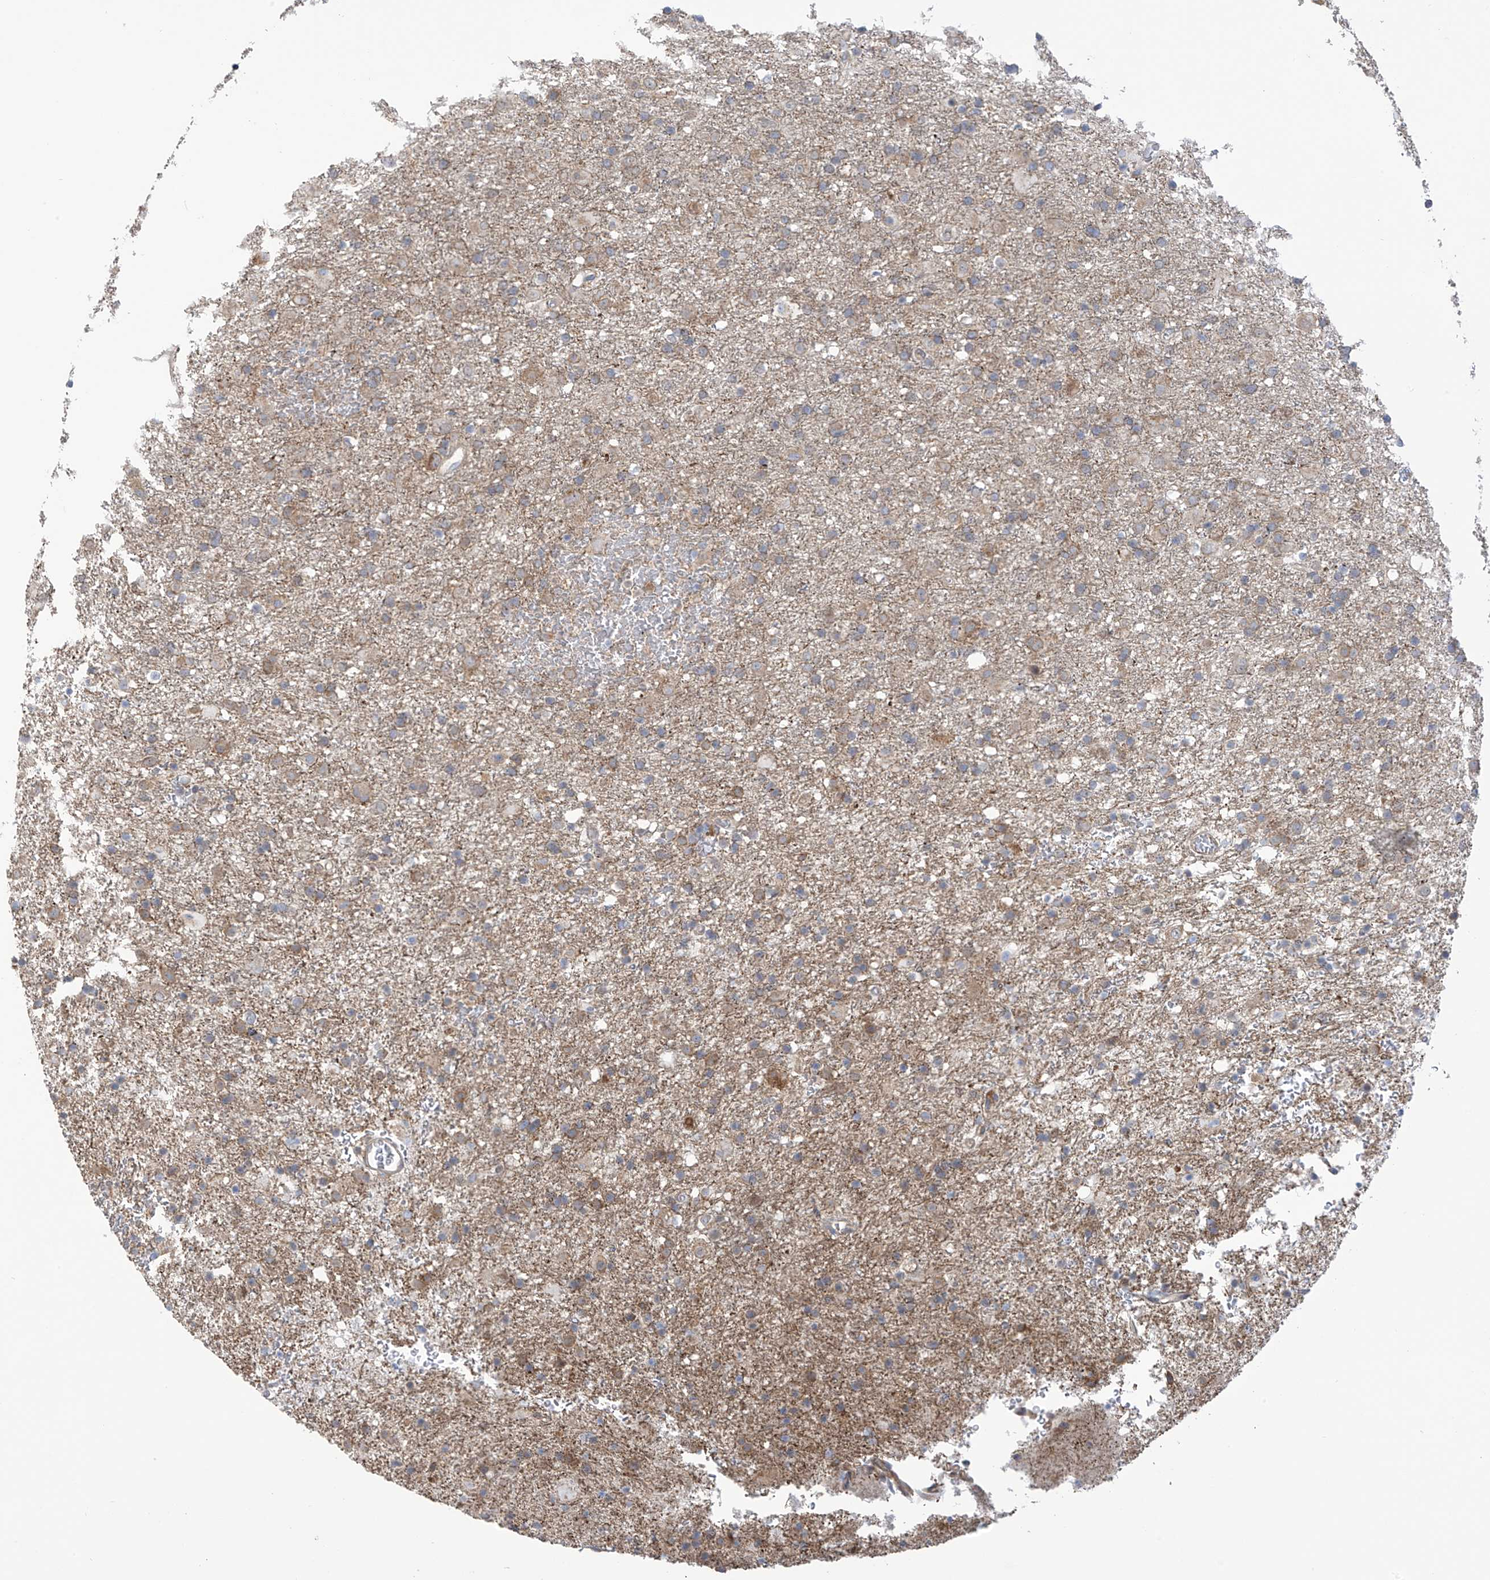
{"staining": {"intensity": "weak", "quantity": "<25%", "location": "cytoplasmic/membranous"}, "tissue": "glioma", "cell_type": "Tumor cells", "image_type": "cancer", "snomed": [{"axis": "morphology", "description": "Glioma, malignant, Low grade"}, {"axis": "topography", "description": "Brain"}], "caption": "Immunohistochemistry histopathology image of human low-grade glioma (malignant) stained for a protein (brown), which reveals no positivity in tumor cells. (DAB (3,3'-diaminobenzidine) immunohistochemistry with hematoxylin counter stain).", "gene": "KIAA1522", "patient": {"sex": "male", "age": 65}}